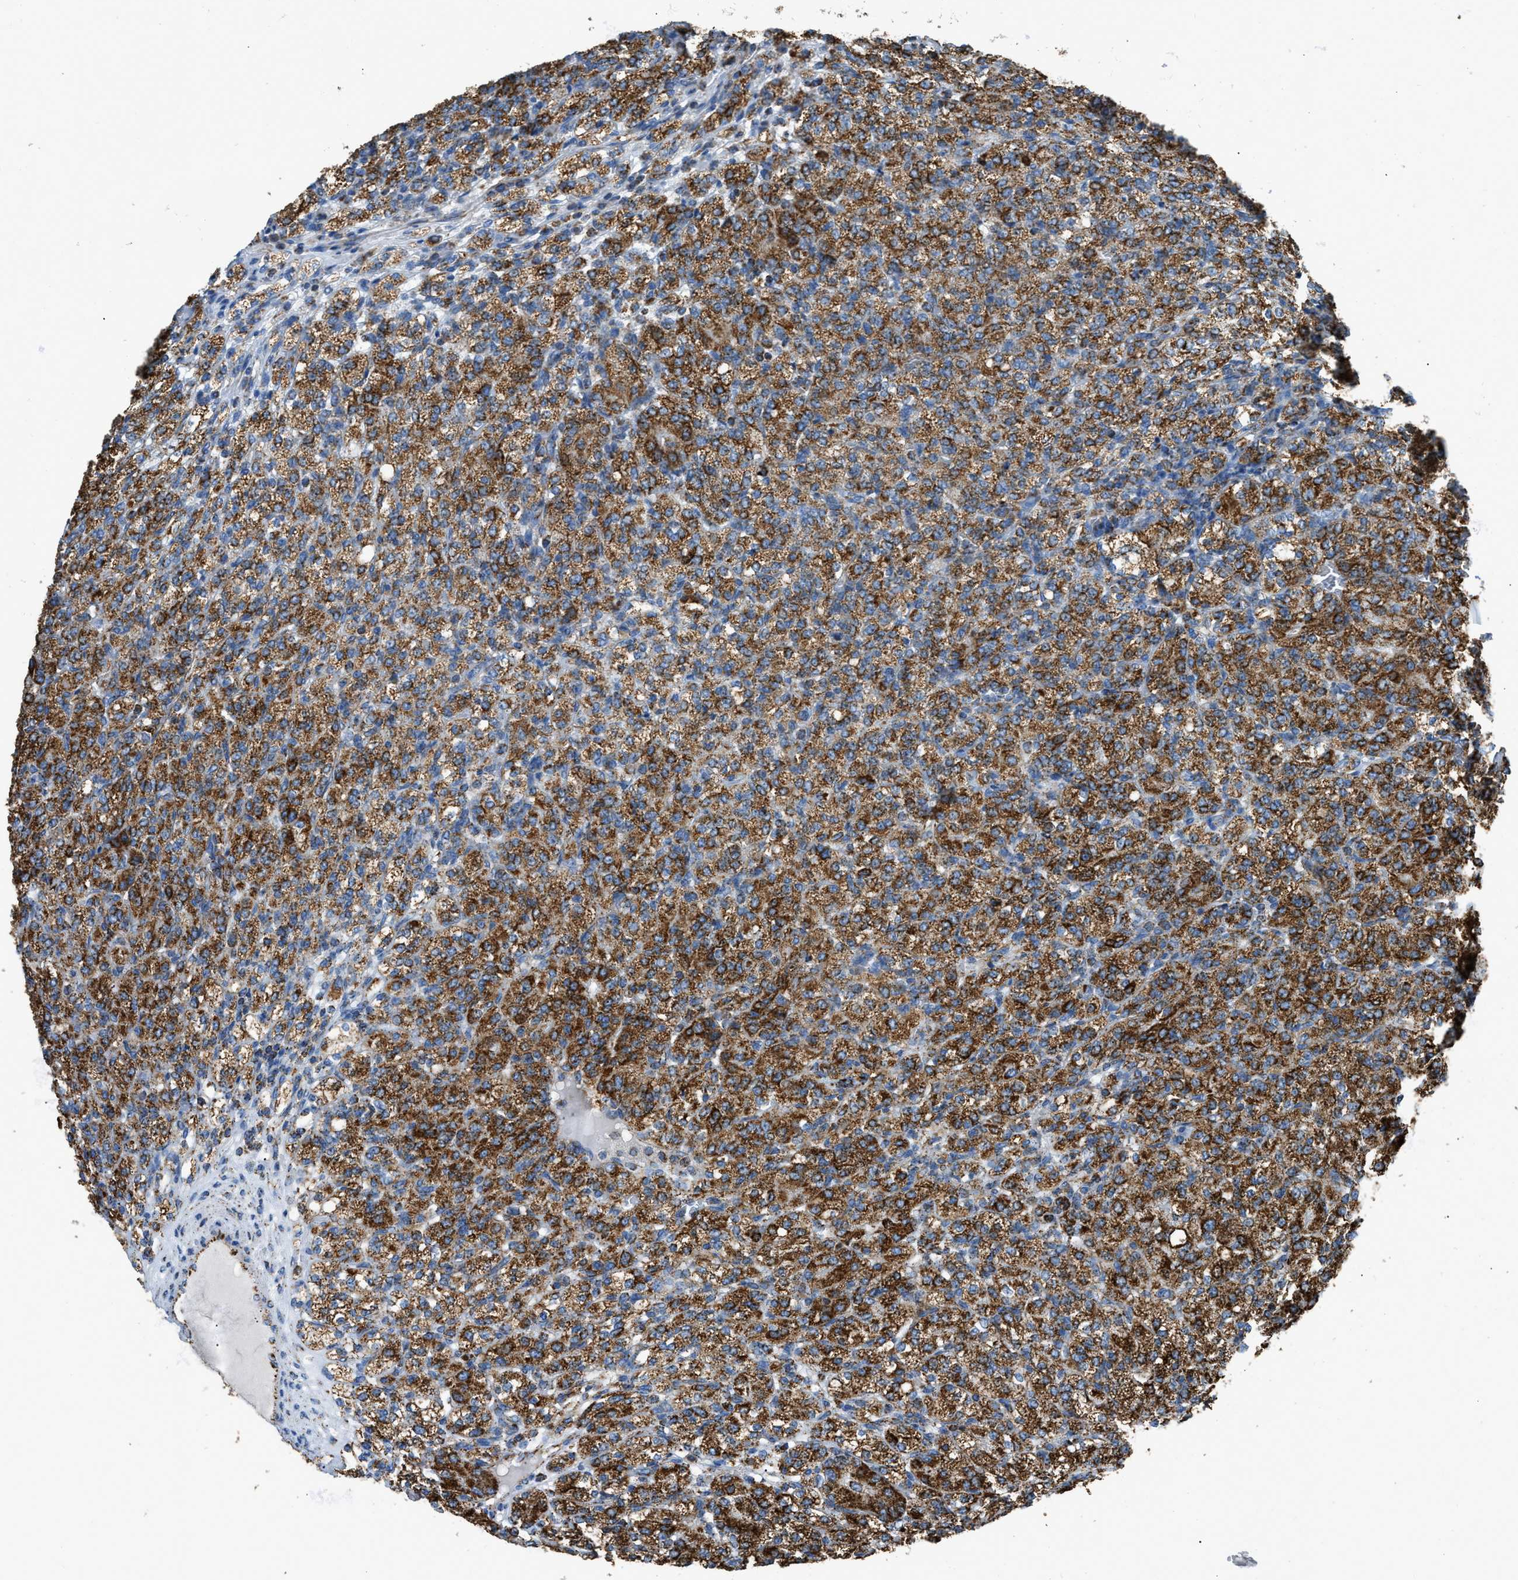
{"staining": {"intensity": "strong", "quantity": ">75%", "location": "cytoplasmic/membranous"}, "tissue": "renal cancer", "cell_type": "Tumor cells", "image_type": "cancer", "snomed": [{"axis": "morphology", "description": "Adenocarcinoma, NOS"}, {"axis": "topography", "description": "Kidney"}], "caption": "The image exhibits staining of renal cancer (adenocarcinoma), revealing strong cytoplasmic/membranous protein positivity (brown color) within tumor cells. (brown staining indicates protein expression, while blue staining denotes nuclei).", "gene": "ETFB", "patient": {"sex": "male", "age": 77}}